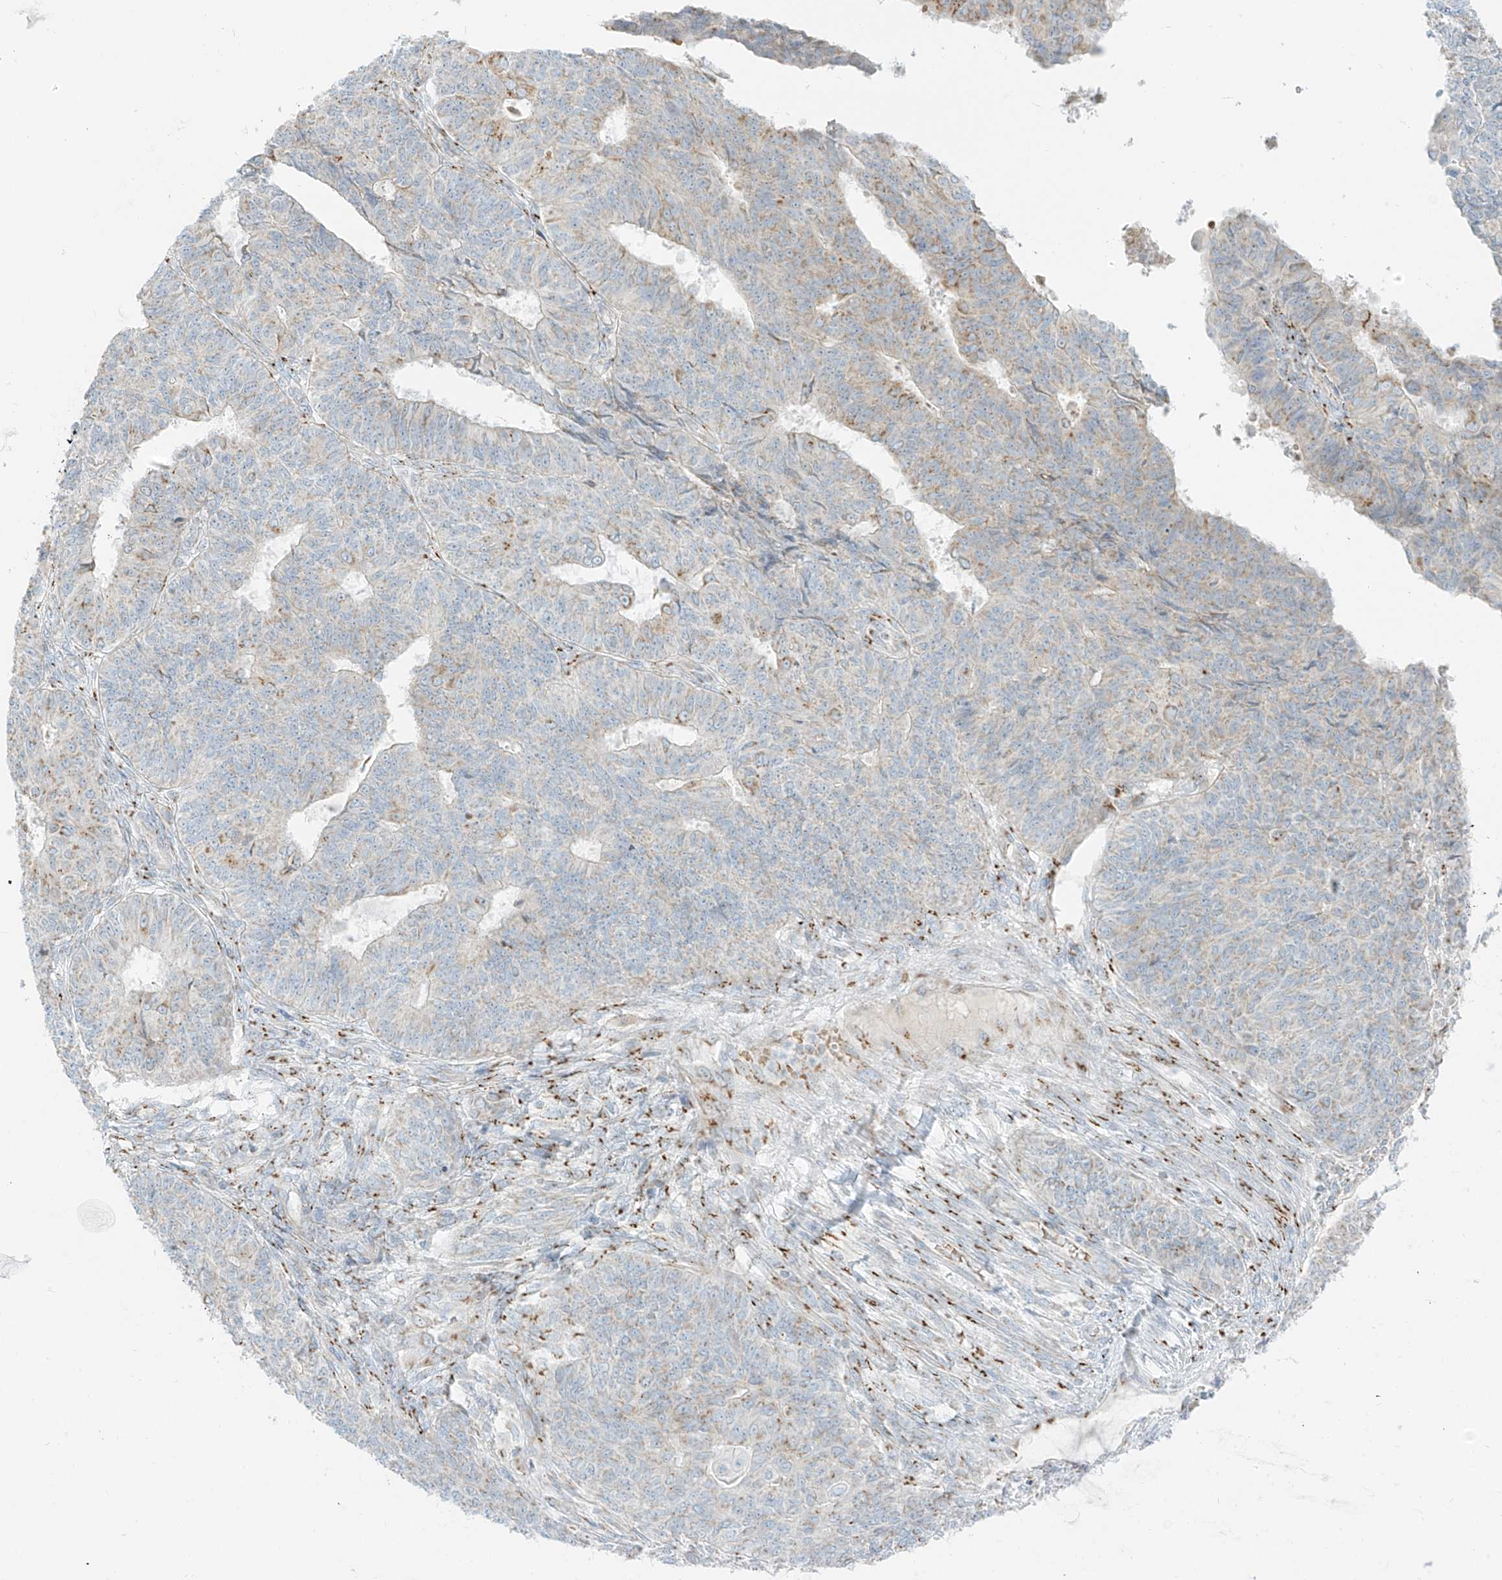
{"staining": {"intensity": "weak", "quantity": "25%-75%", "location": "cytoplasmic/membranous"}, "tissue": "endometrial cancer", "cell_type": "Tumor cells", "image_type": "cancer", "snomed": [{"axis": "morphology", "description": "Adenocarcinoma, NOS"}, {"axis": "topography", "description": "Endometrium"}], "caption": "Adenocarcinoma (endometrial) stained for a protein demonstrates weak cytoplasmic/membranous positivity in tumor cells.", "gene": "TMEM87B", "patient": {"sex": "female", "age": 32}}